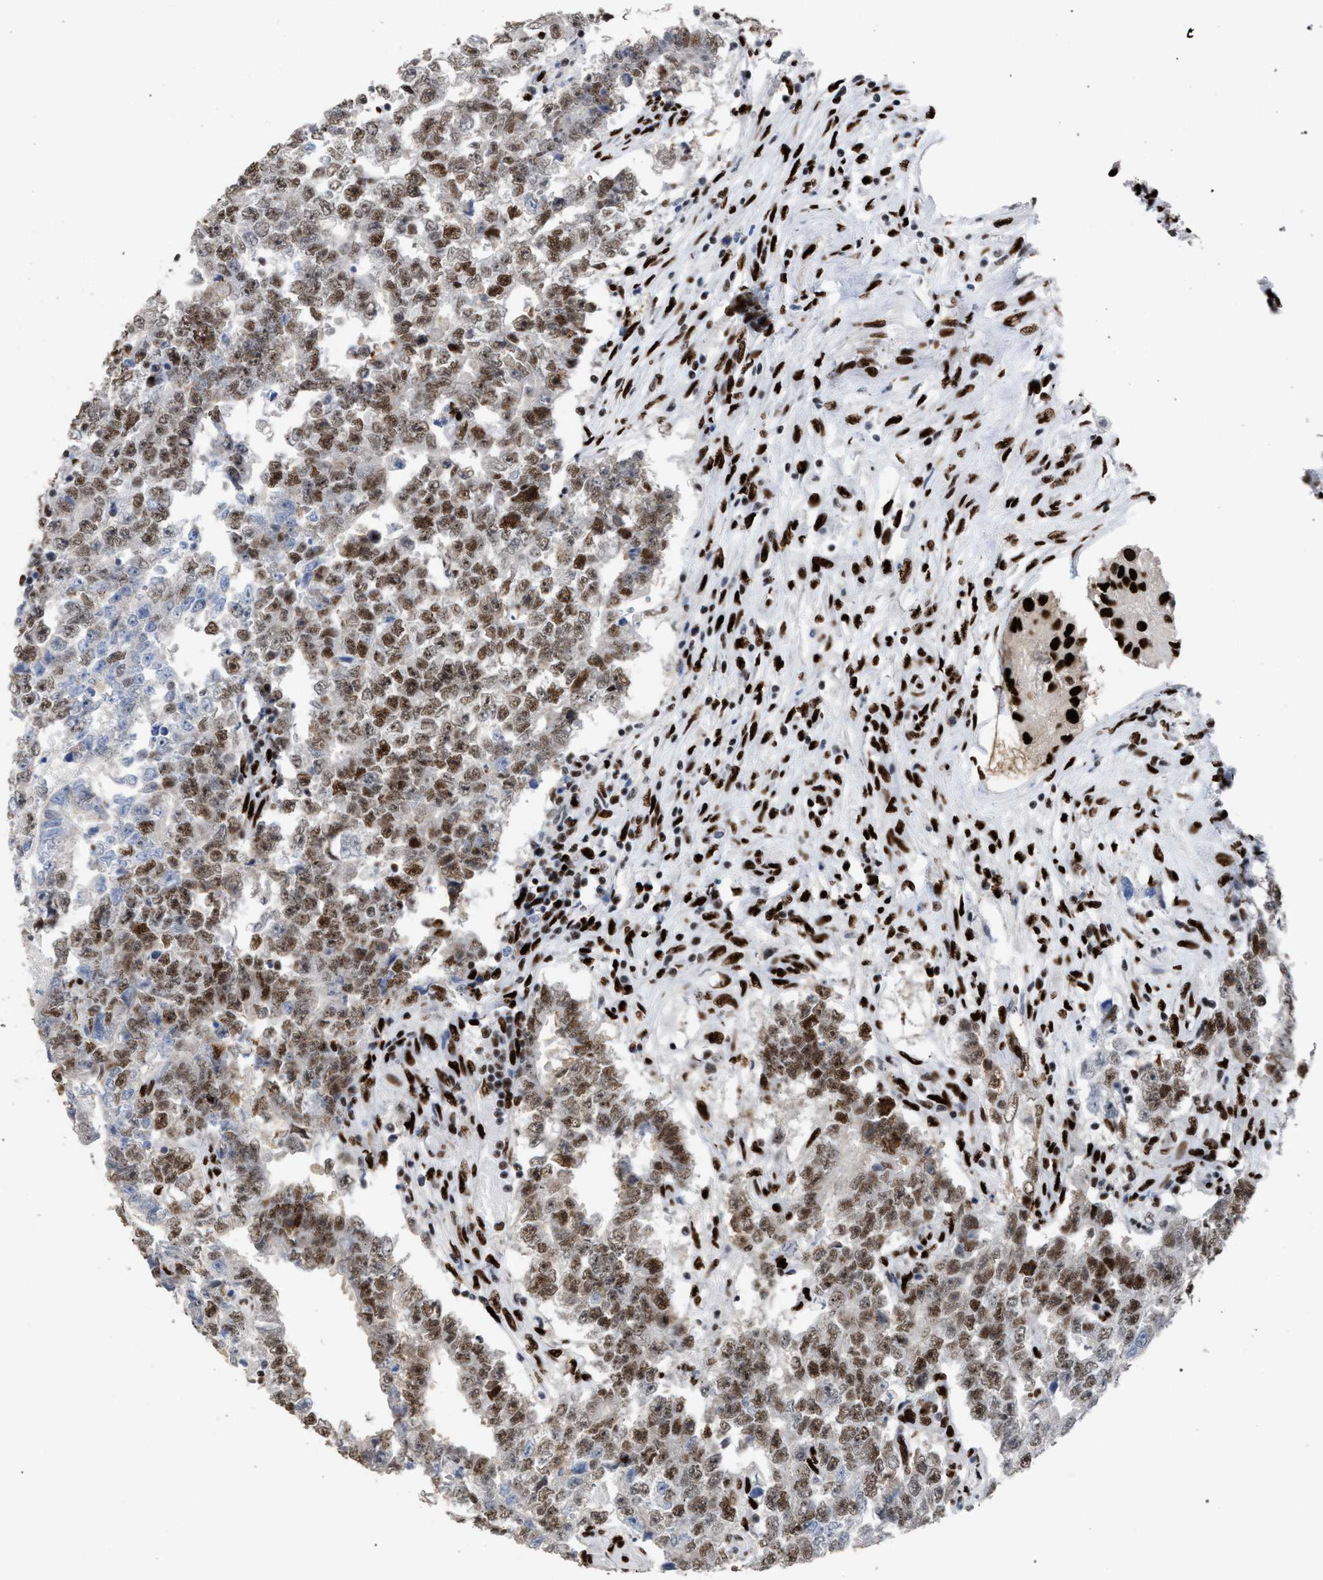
{"staining": {"intensity": "strong", "quantity": ">75%", "location": "nuclear"}, "tissue": "testis cancer", "cell_type": "Tumor cells", "image_type": "cancer", "snomed": [{"axis": "morphology", "description": "Carcinoma, Embryonal, NOS"}, {"axis": "topography", "description": "Testis"}], "caption": "An image of human embryonal carcinoma (testis) stained for a protein reveals strong nuclear brown staining in tumor cells.", "gene": "TP53BP1", "patient": {"sex": "male", "age": 25}}